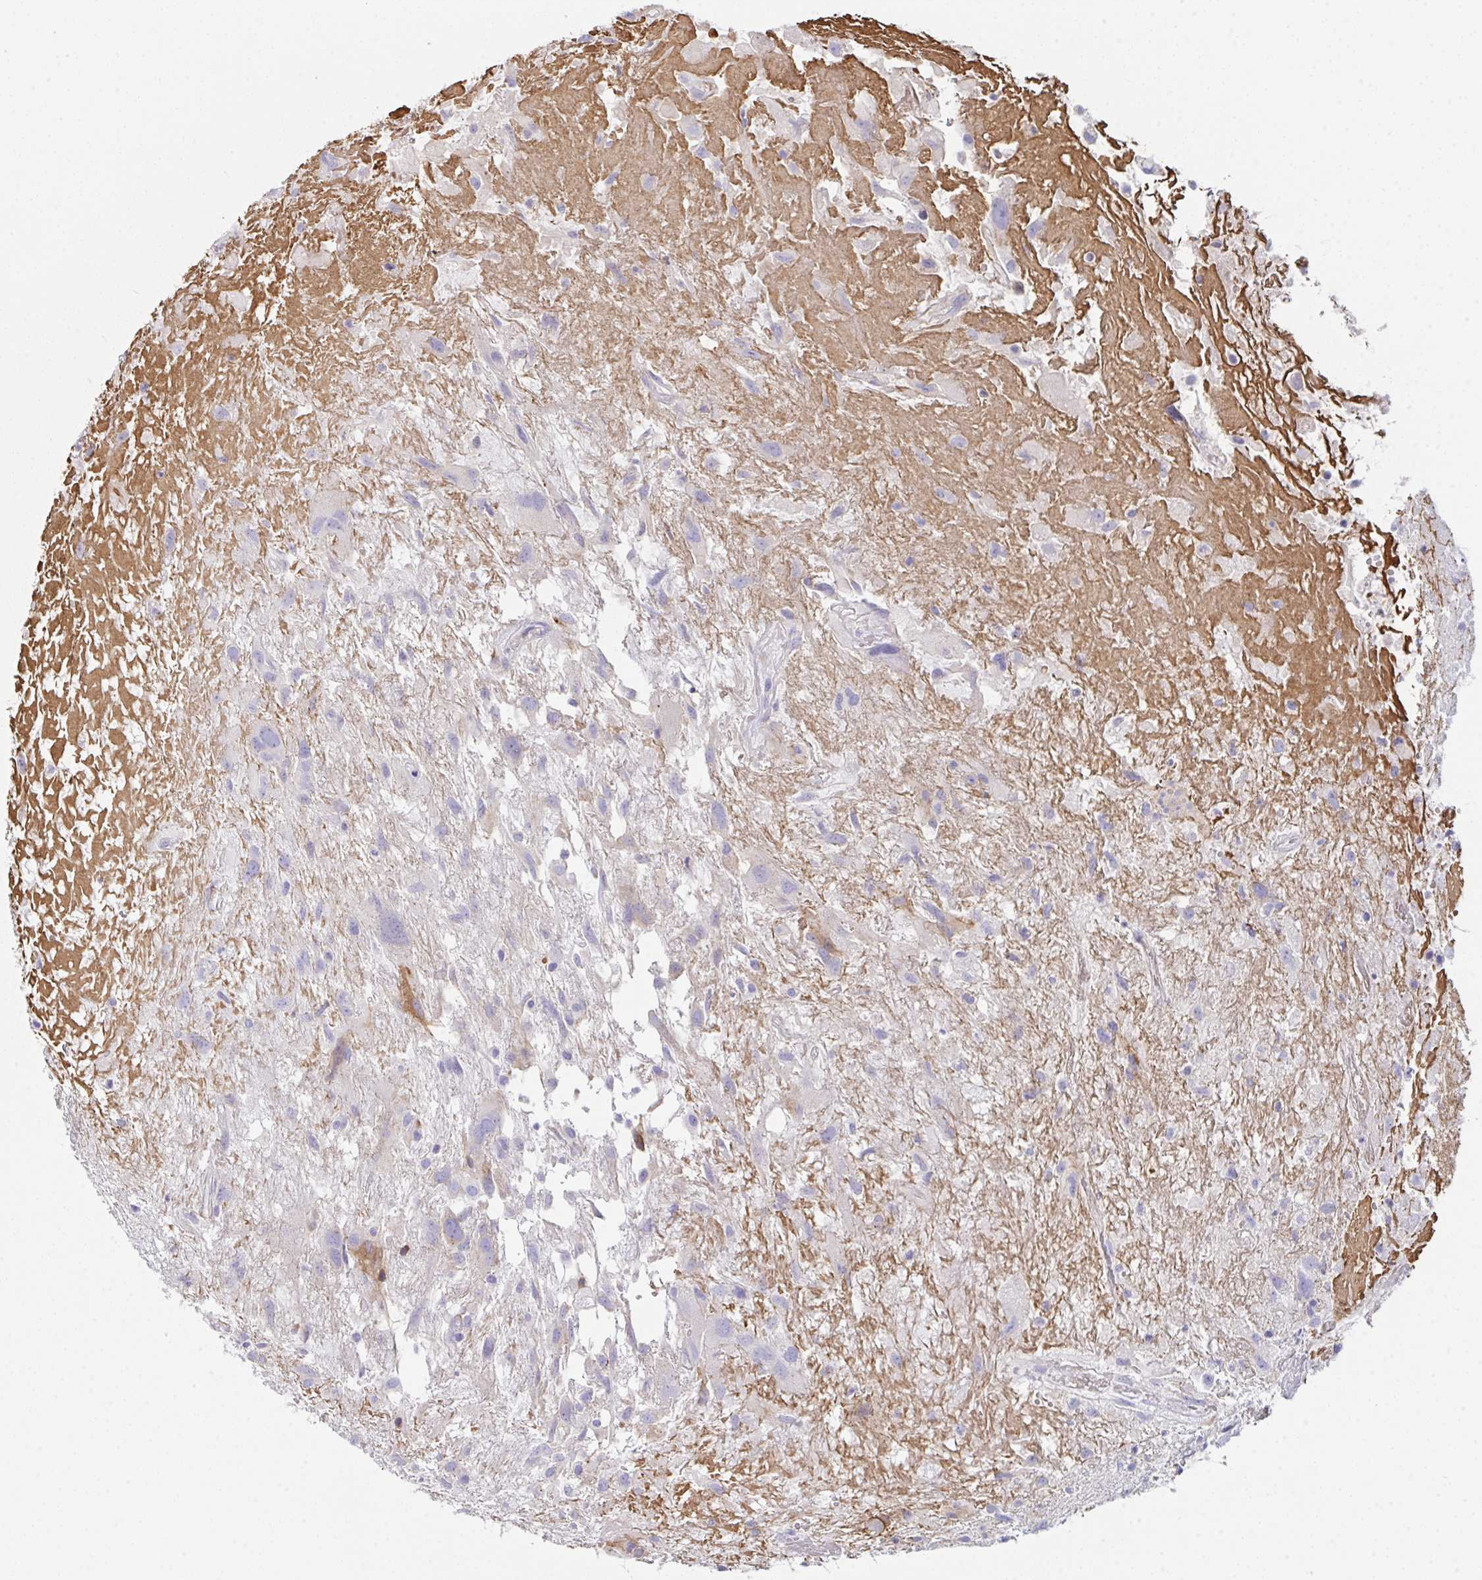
{"staining": {"intensity": "negative", "quantity": "none", "location": "none"}, "tissue": "glioma", "cell_type": "Tumor cells", "image_type": "cancer", "snomed": [{"axis": "morphology", "description": "Glioma, malignant, High grade"}, {"axis": "topography", "description": "Brain"}], "caption": "Tumor cells are negative for protein expression in human glioma.", "gene": "GAB1", "patient": {"sex": "male", "age": 46}}